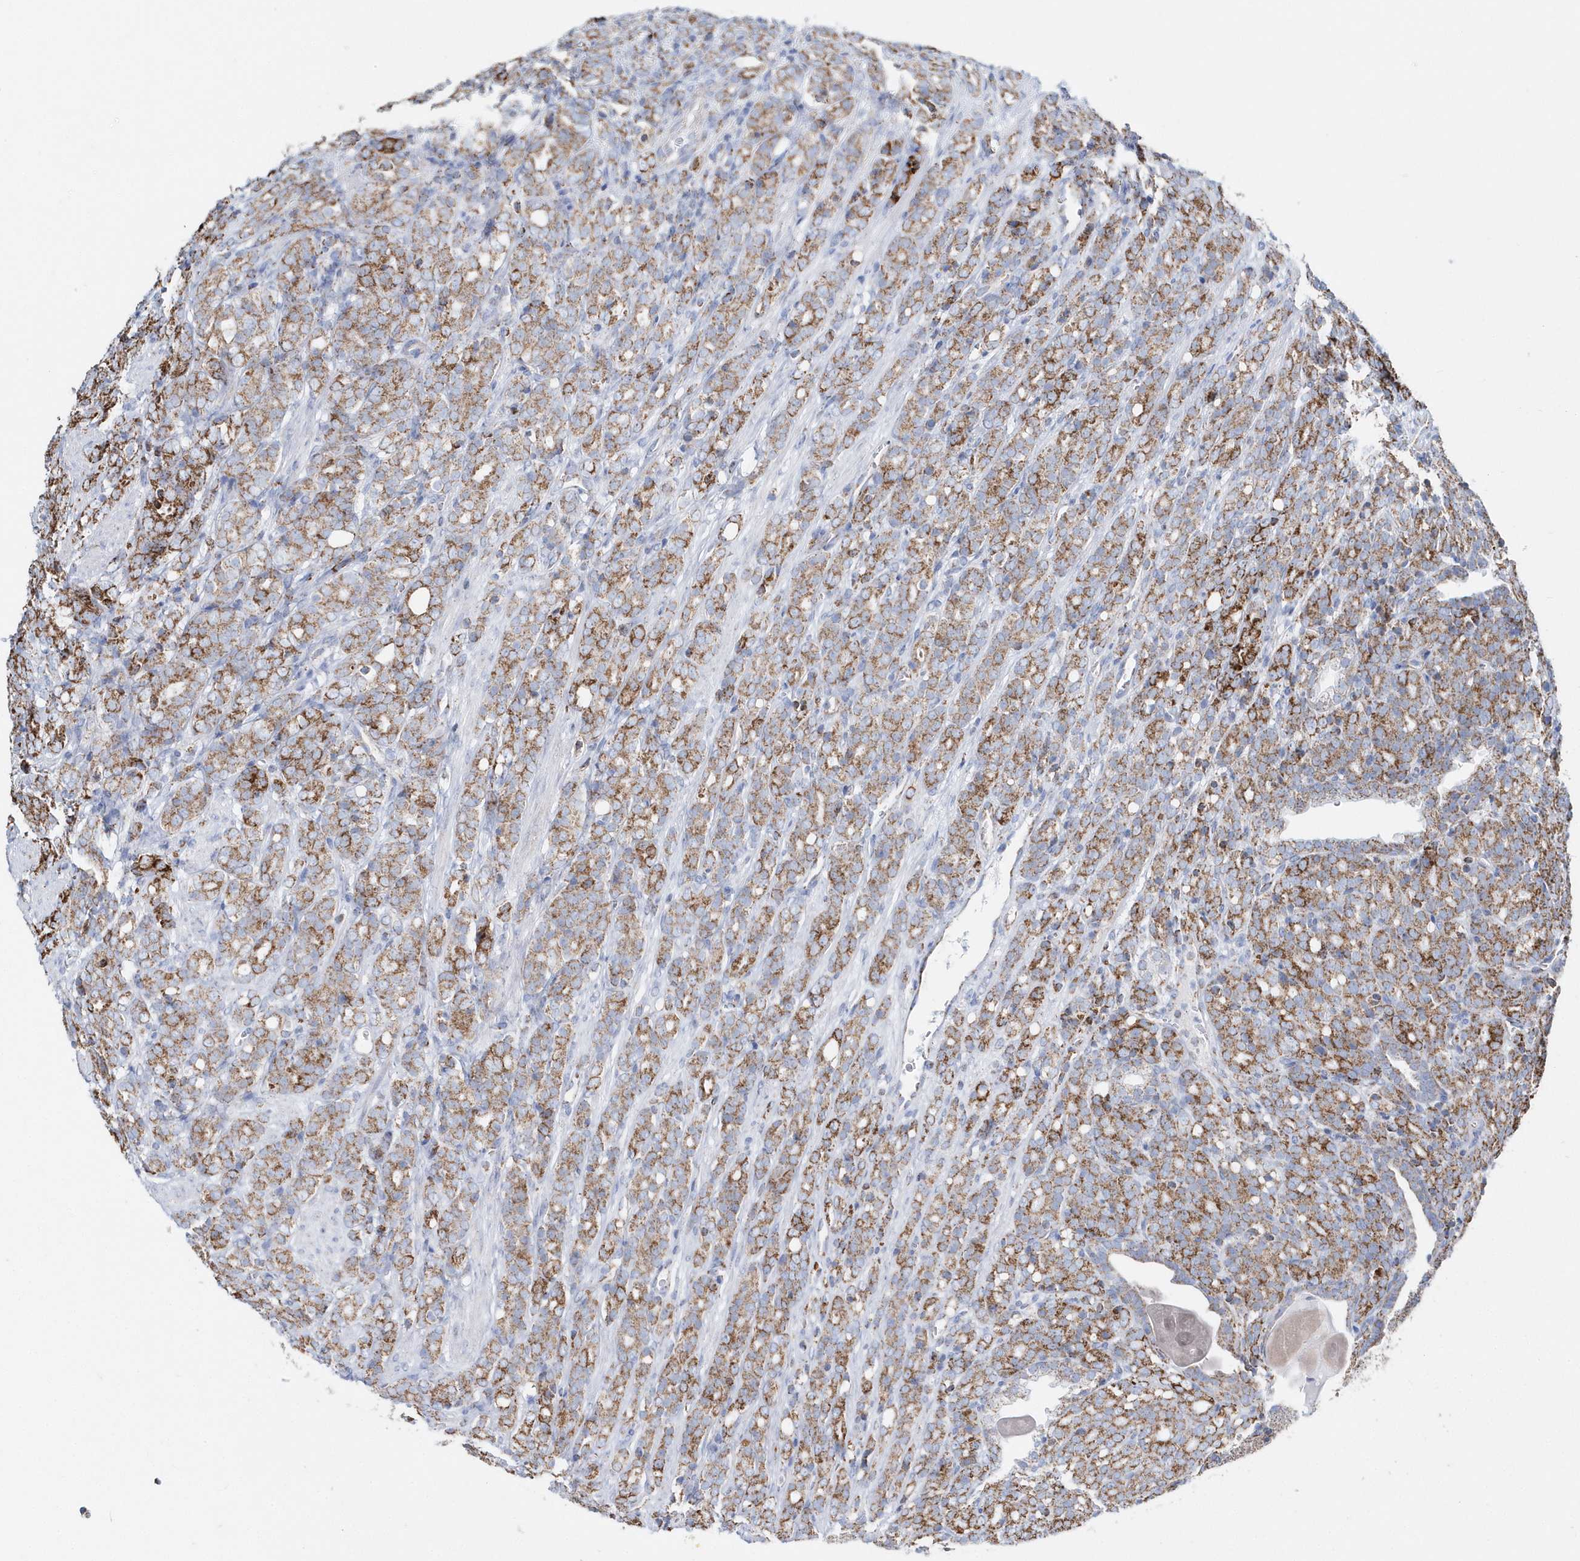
{"staining": {"intensity": "moderate", "quantity": ">75%", "location": "cytoplasmic/membranous"}, "tissue": "prostate cancer", "cell_type": "Tumor cells", "image_type": "cancer", "snomed": [{"axis": "morphology", "description": "Adenocarcinoma, High grade"}, {"axis": "topography", "description": "Prostate"}], "caption": "Tumor cells exhibit medium levels of moderate cytoplasmic/membranous expression in about >75% of cells in prostate cancer (adenocarcinoma (high-grade)). (DAB IHC, brown staining for protein, blue staining for nuclei).", "gene": "TMCO6", "patient": {"sex": "male", "age": 62}}